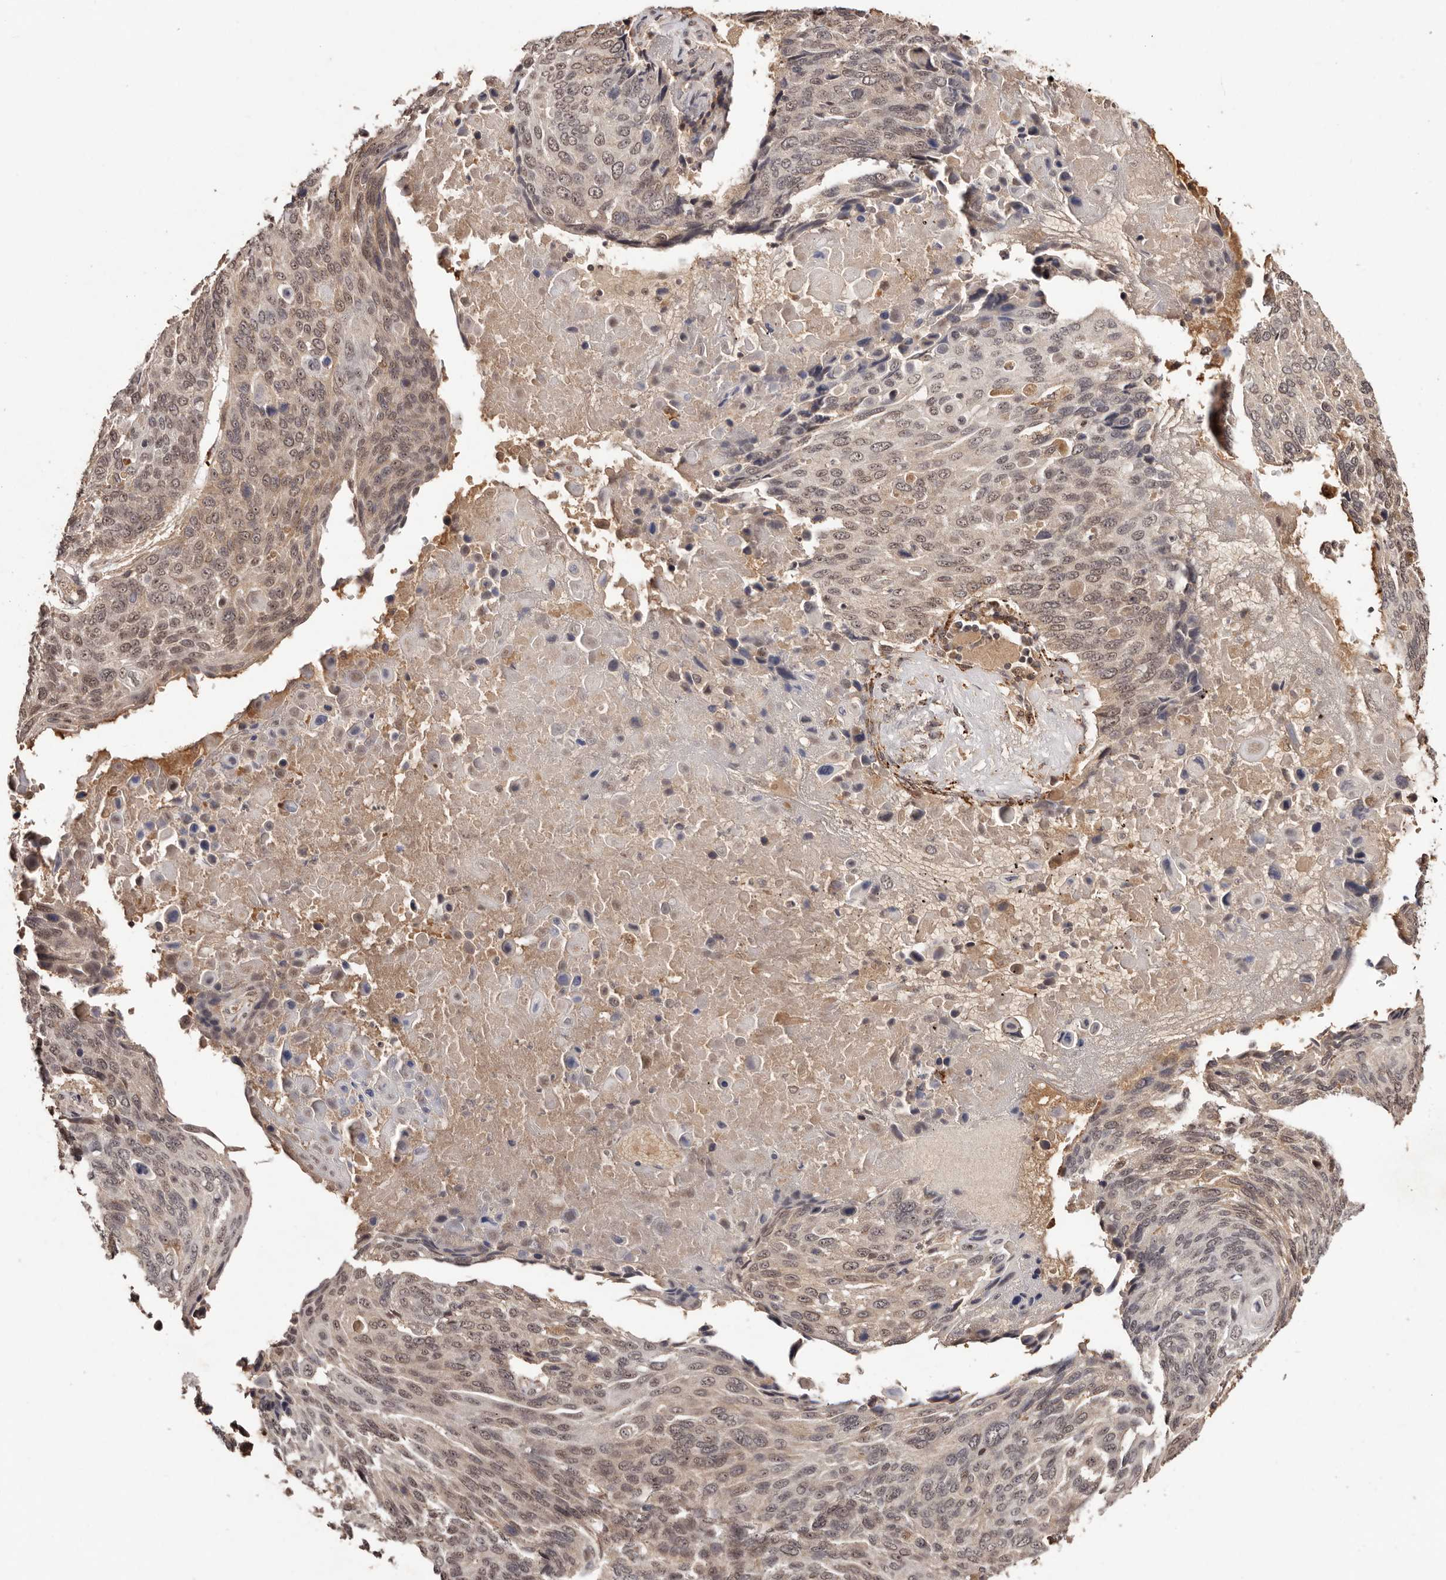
{"staining": {"intensity": "weak", "quantity": ">75%", "location": "cytoplasmic/membranous,nuclear"}, "tissue": "lung cancer", "cell_type": "Tumor cells", "image_type": "cancer", "snomed": [{"axis": "morphology", "description": "Squamous cell carcinoma, NOS"}, {"axis": "topography", "description": "Lung"}], "caption": "Immunohistochemistry (IHC) (DAB (3,3'-diaminobenzidine)) staining of lung cancer (squamous cell carcinoma) displays weak cytoplasmic/membranous and nuclear protein positivity in approximately >75% of tumor cells. (brown staining indicates protein expression, while blue staining denotes nuclei).", "gene": "BICRAL", "patient": {"sex": "male", "age": 66}}